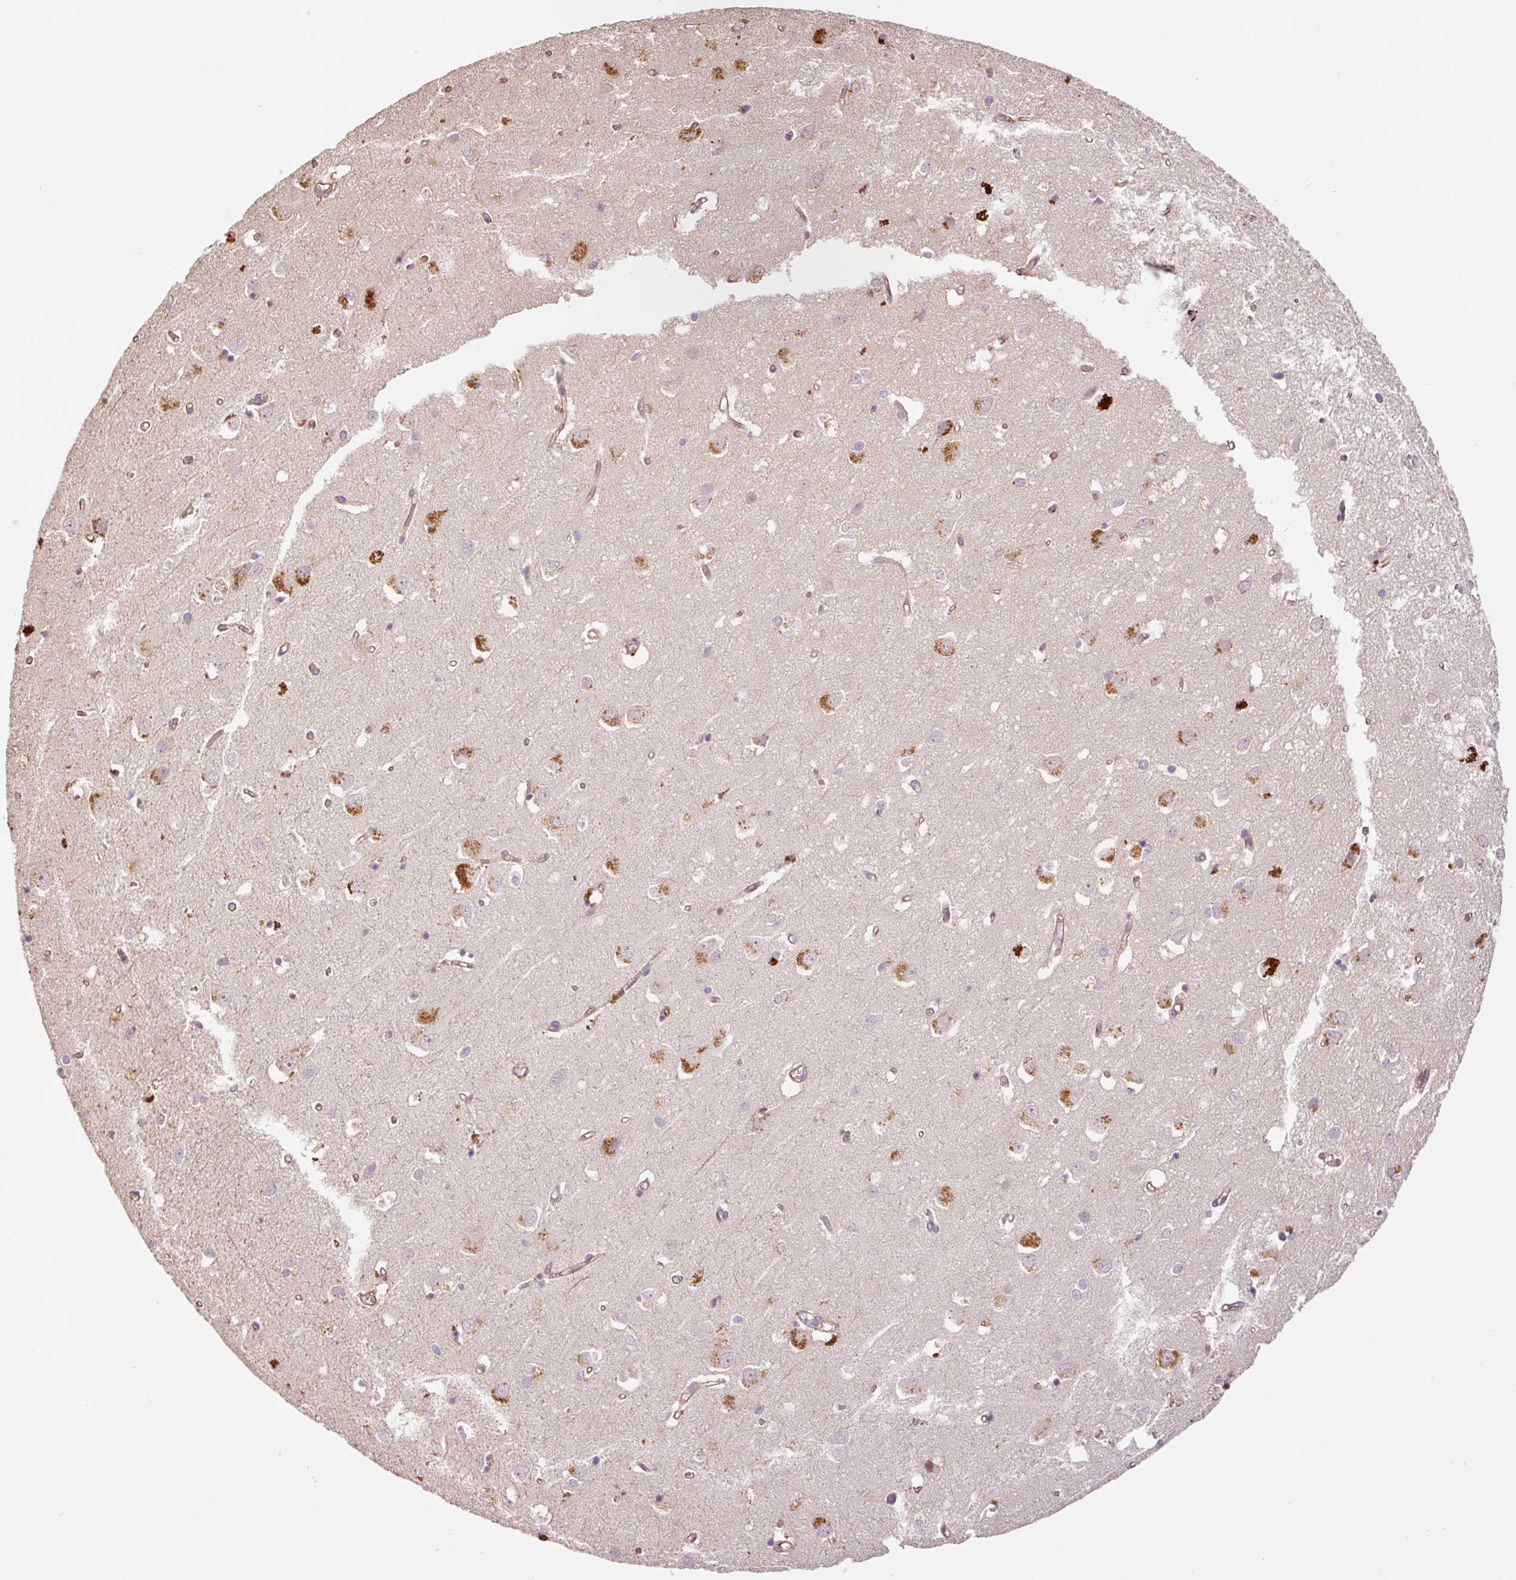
{"staining": {"intensity": "moderate", "quantity": "25%-75%", "location": "cytoplasmic/membranous"}, "tissue": "cerebral cortex", "cell_type": "Endothelial cells", "image_type": "normal", "snomed": [{"axis": "morphology", "description": "Normal tissue, NOS"}, {"axis": "topography", "description": "Cerebral cortex"}], "caption": "The immunohistochemical stain highlights moderate cytoplasmic/membranous positivity in endothelial cells of normal cerebral cortex. (Stains: DAB in brown, nuclei in blue, Microscopy: brightfield microscopy at high magnification).", "gene": "PCK2", "patient": {"sex": "male", "age": 70}}